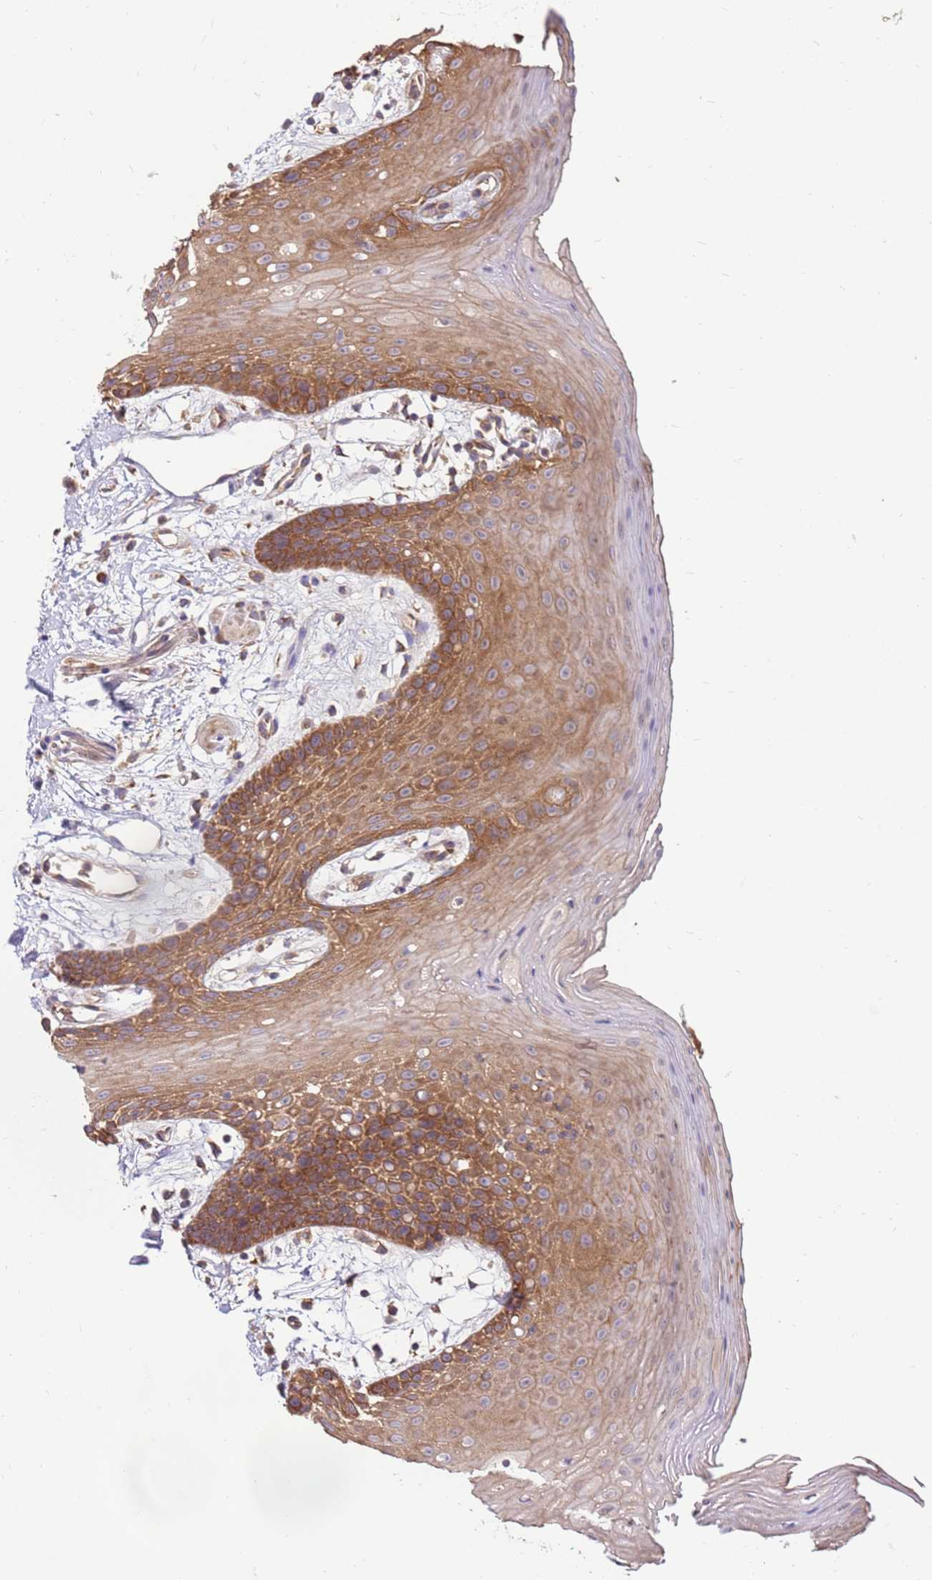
{"staining": {"intensity": "strong", "quantity": ">75%", "location": "cytoplasmic/membranous"}, "tissue": "oral mucosa", "cell_type": "Squamous epithelial cells", "image_type": "normal", "snomed": [{"axis": "morphology", "description": "Normal tissue, NOS"}, {"axis": "topography", "description": "Oral tissue"}, {"axis": "topography", "description": "Tounge, NOS"}], "caption": "Approximately >75% of squamous epithelial cells in normal oral mucosa demonstrate strong cytoplasmic/membranous protein staining as visualized by brown immunohistochemical staining.", "gene": "SLC44A5", "patient": {"sex": "female", "age": 59}}